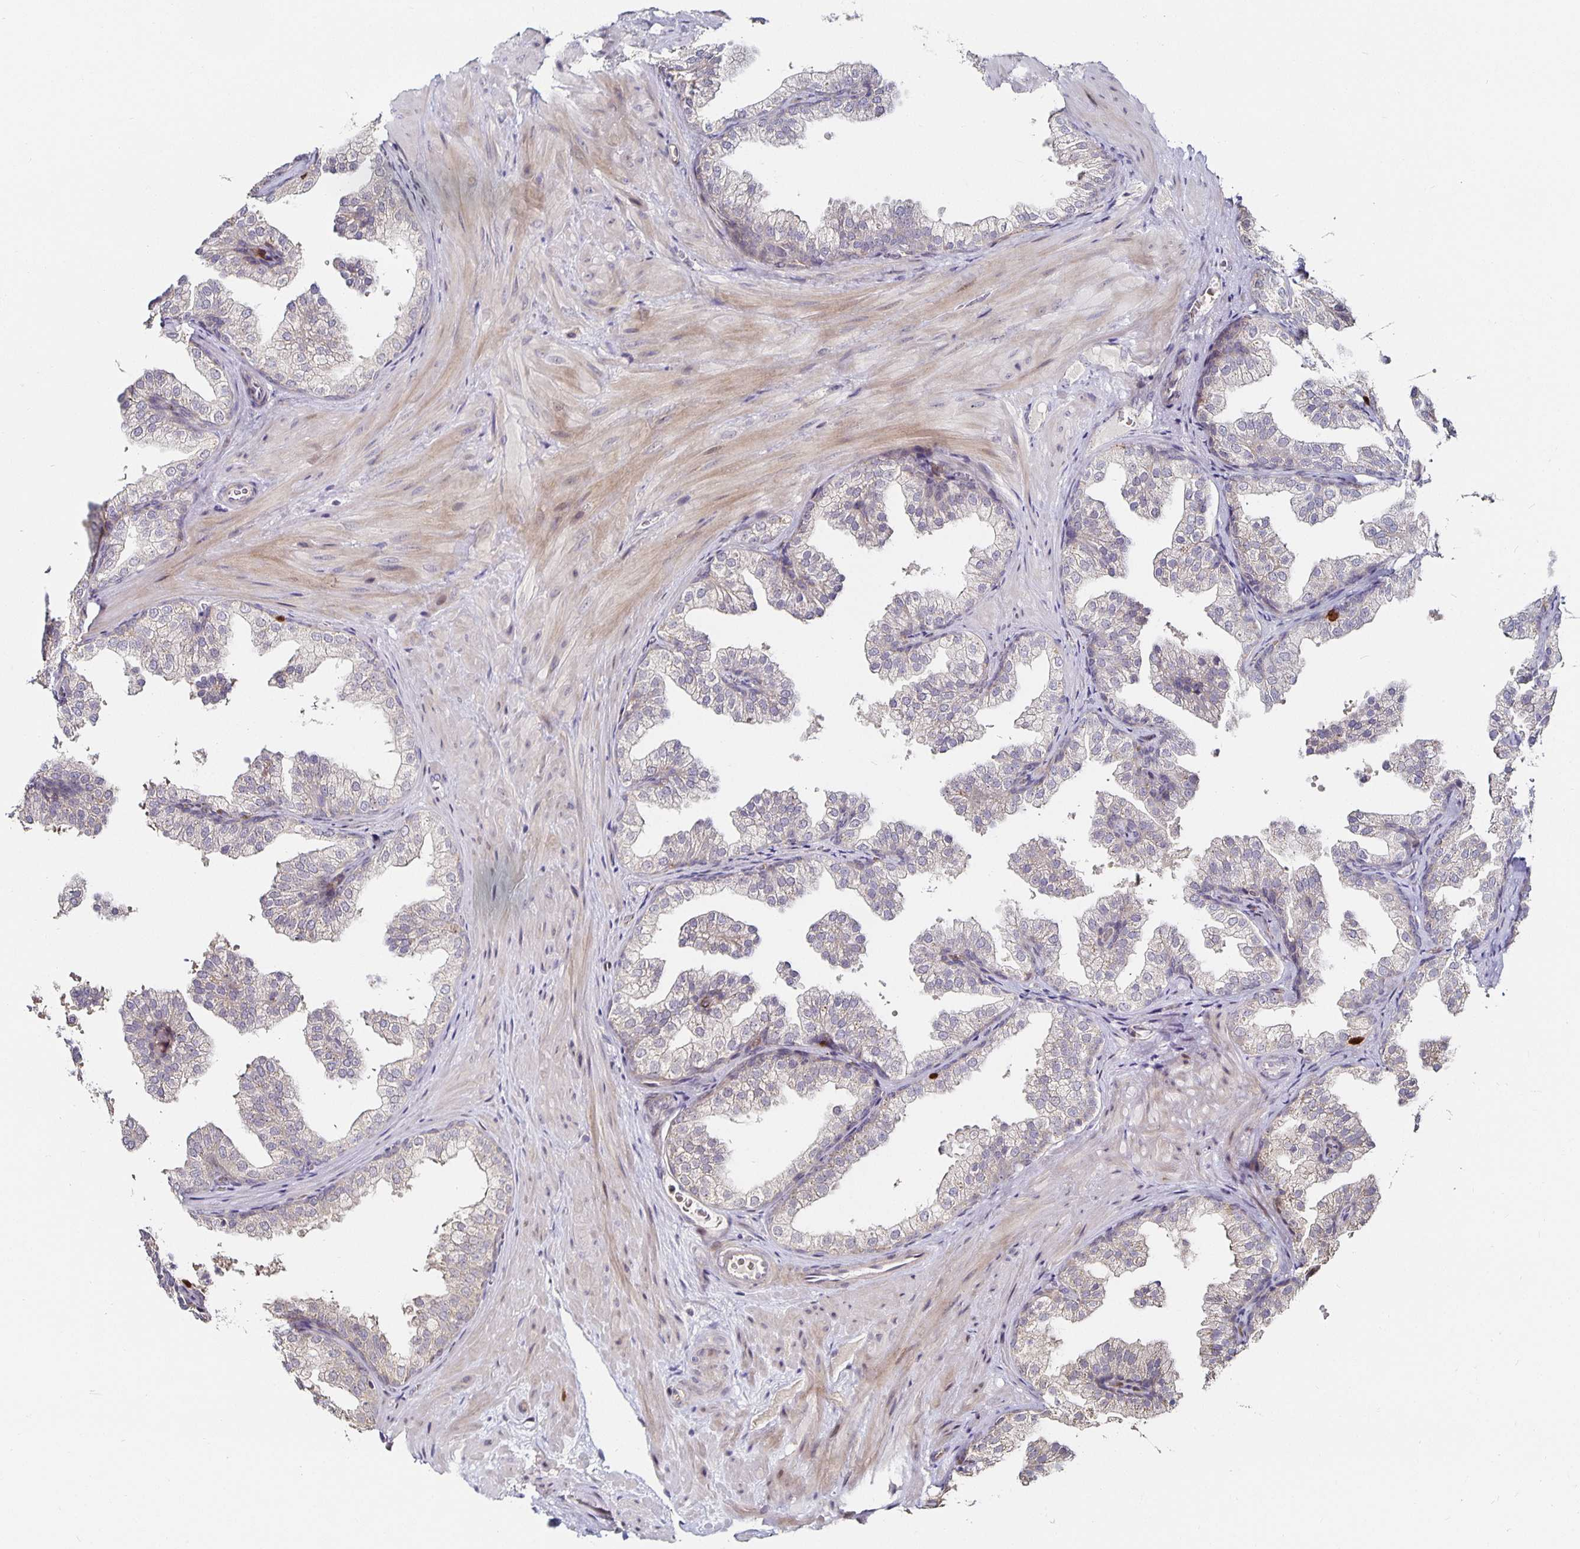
{"staining": {"intensity": "negative", "quantity": "none", "location": "none"}, "tissue": "prostate", "cell_type": "Glandular cells", "image_type": "normal", "snomed": [{"axis": "morphology", "description": "Normal tissue, NOS"}, {"axis": "topography", "description": "Prostate"}], "caption": "Human prostate stained for a protein using immunohistochemistry exhibits no expression in glandular cells.", "gene": "ANLN", "patient": {"sex": "male", "age": 37}}